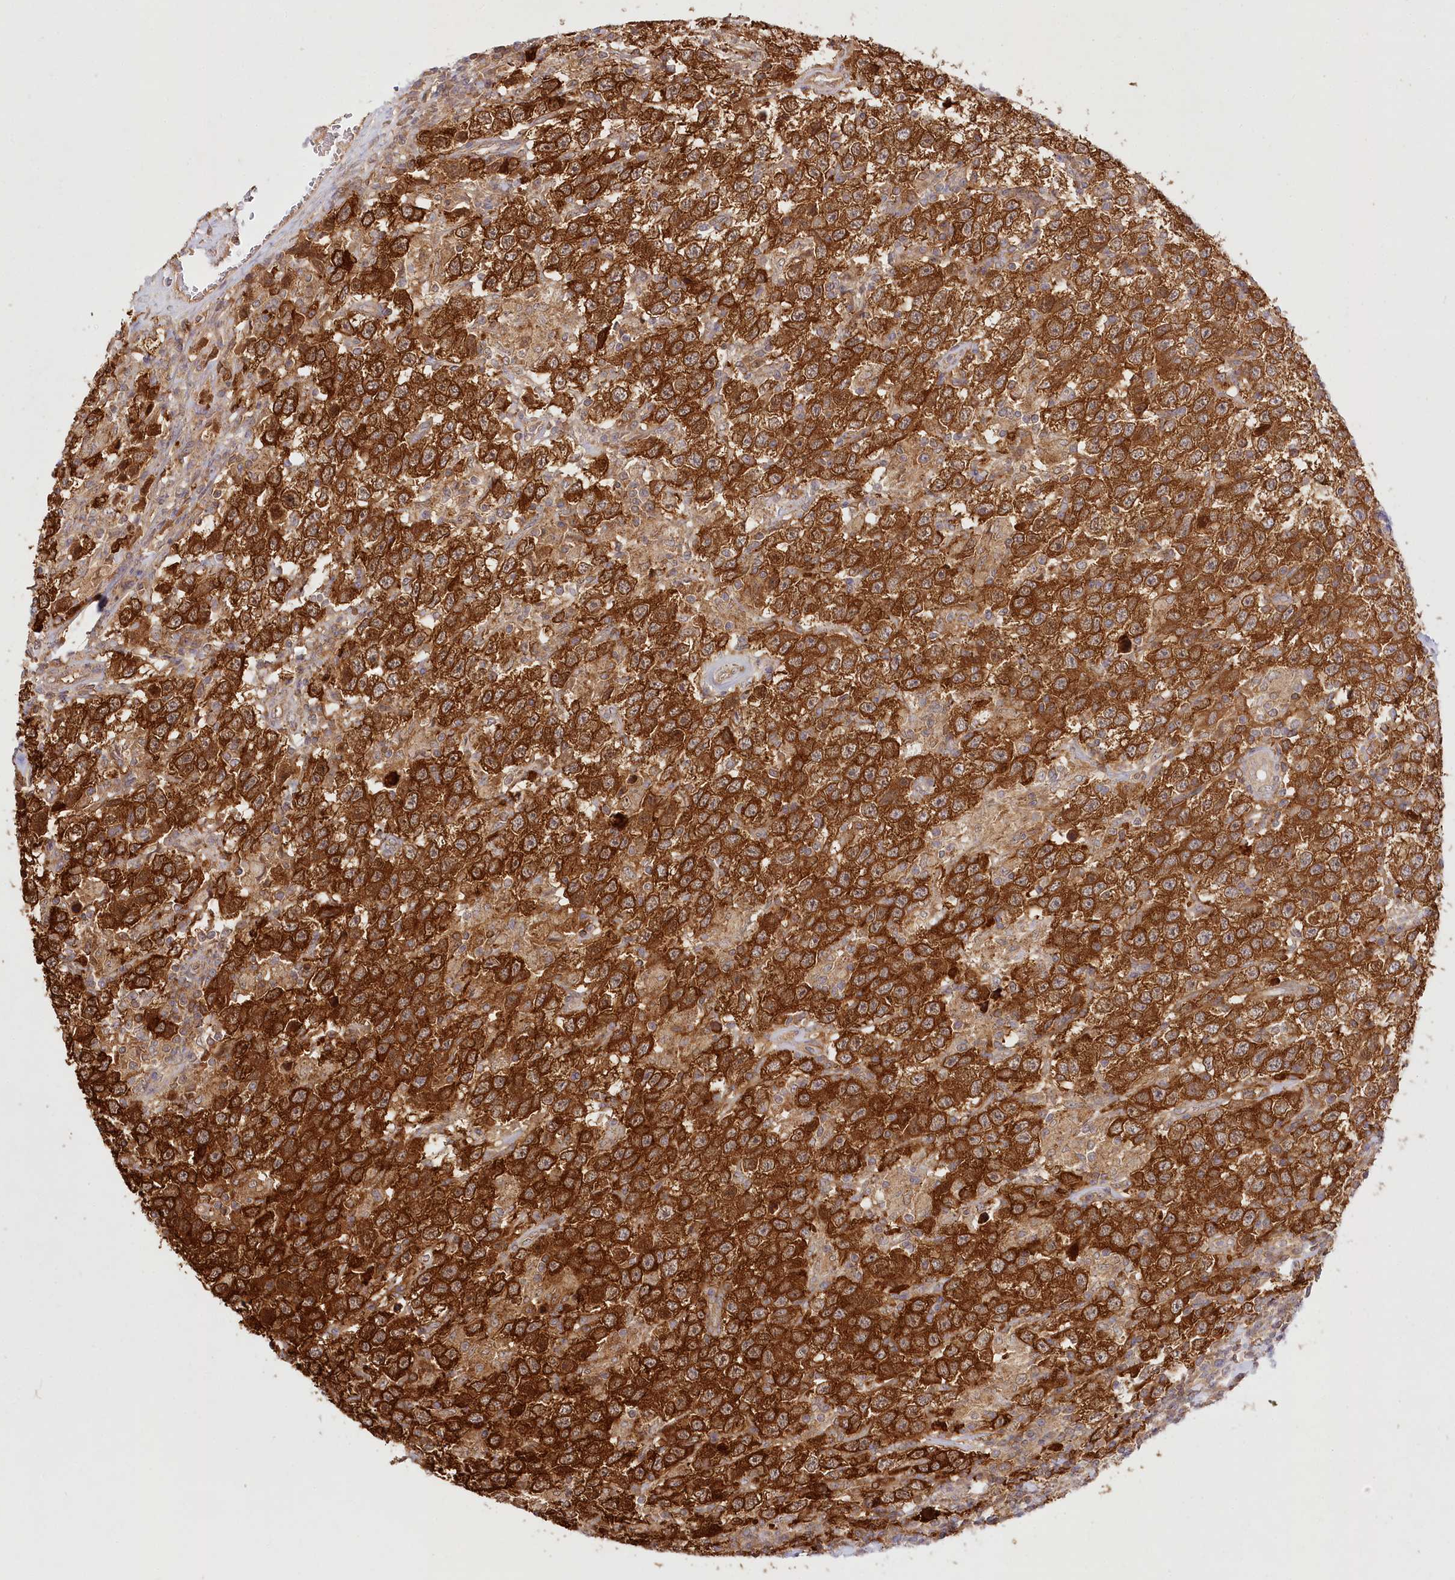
{"staining": {"intensity": "strong", "quantity": ">75%", "location": "cytoplasmic/membranous"}, "tissue": "testis cancer", "cell_type": "Tumor cells", "image_type": "cancer", "snomed": [{"axis": "morphology", "description": "Seminoma, NOS"}, {"axis": "topography", "description": "Testis"}], "caption": "Strong cytoplasmic/membranous staining is identified in approximately >75% of tumor cells in testis seminoma.", "gene": "INPP4B", "patient": {"sex": "male", "age": 41}}